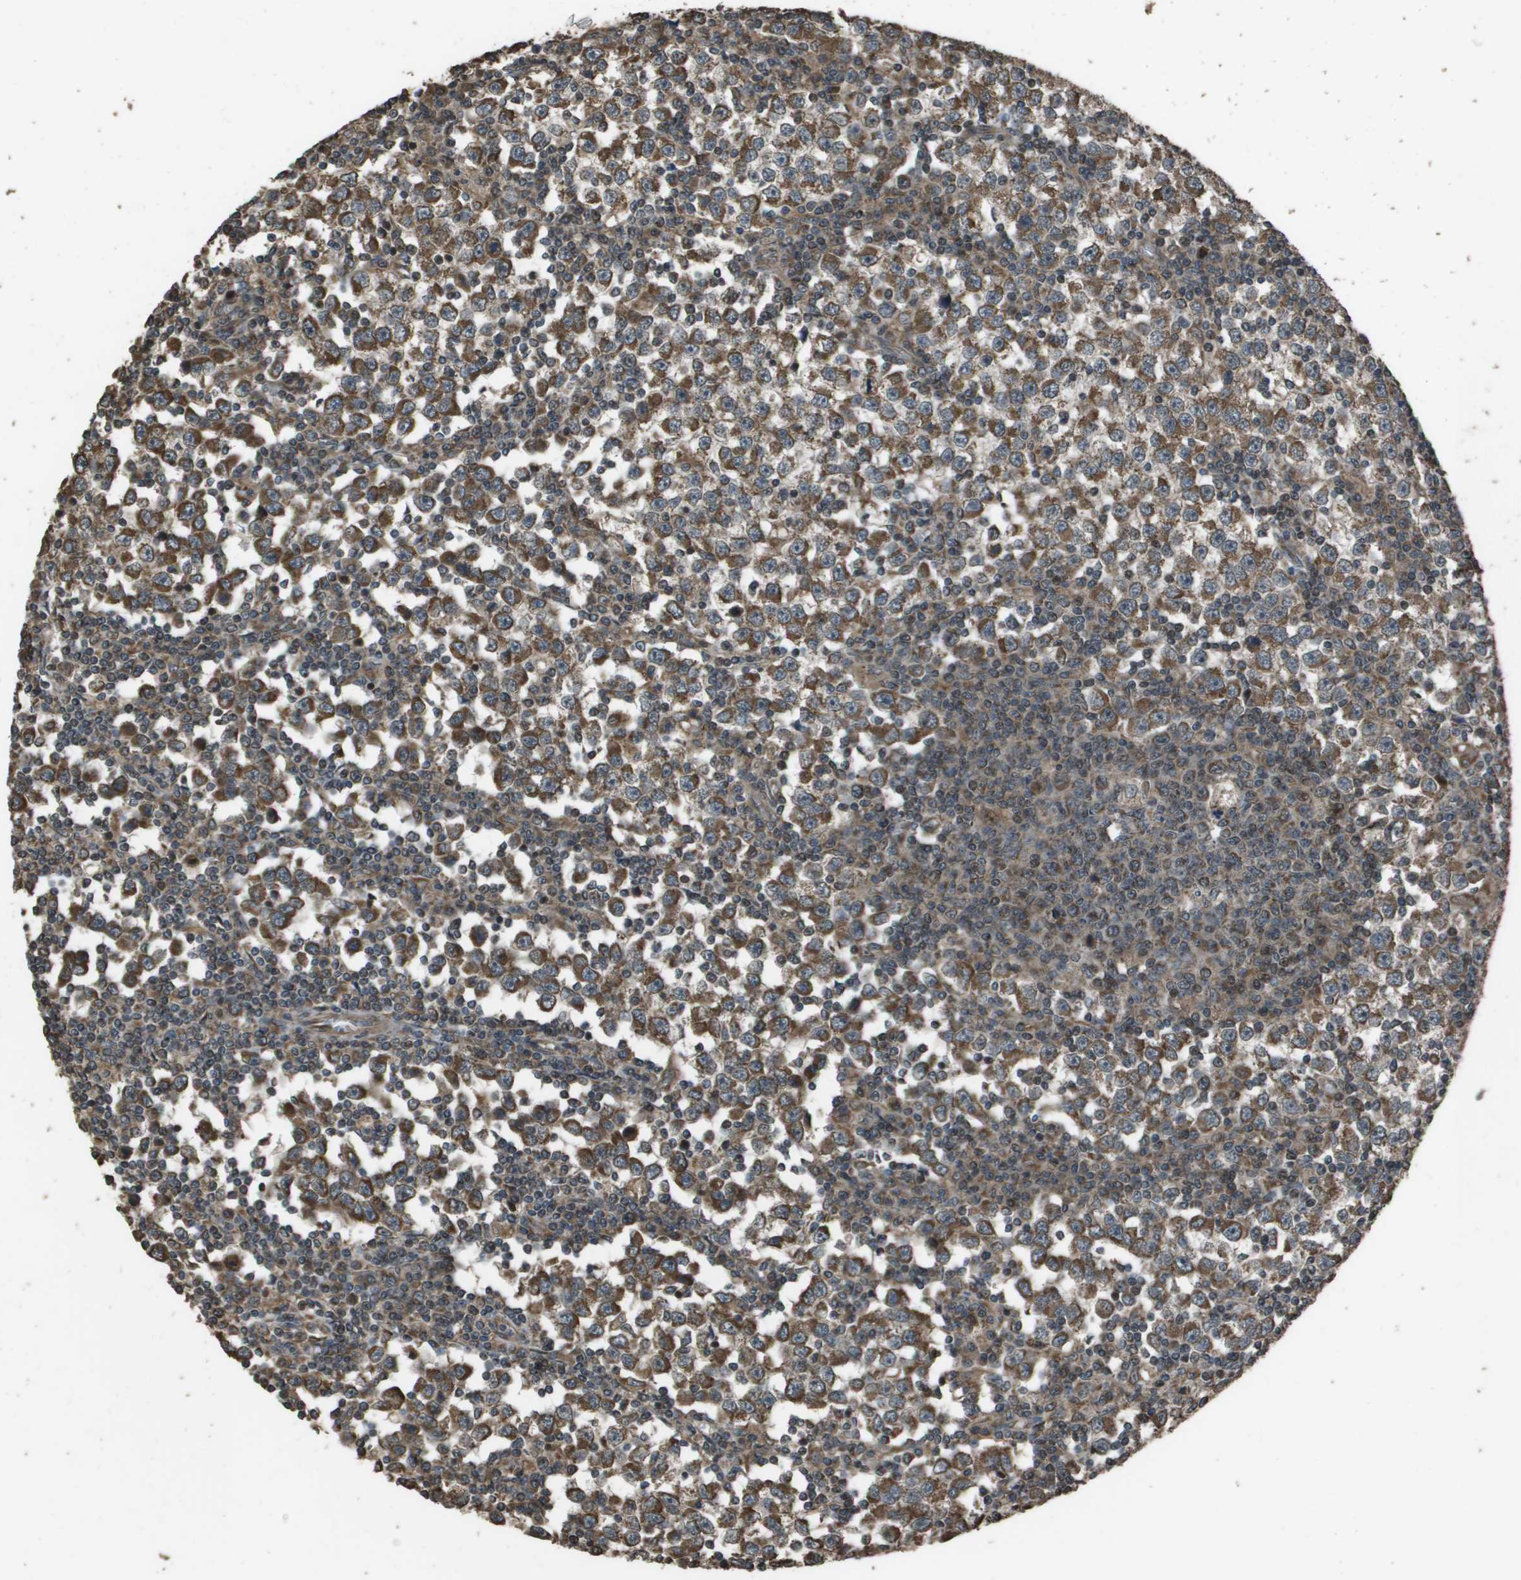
{"staining": {"intensity": "moderate", "quantity": ">75%", "location": "cytoplasmic/membranous"}, "tissue": "testis cancer", "cell_type": "Tumor cells", "image_type": "cancer", "snomed": [{"axis": "morphology", "description": "Seminoma, NOS"}, {"axis": "topography", "description": "Testis"}], "caption": "Testis cancer (seminoma) stained for a protein (brown) demonstrates moderate cytoplasmic/membranous positive positivity in approximately >75% of tumor cells.", "gene": "FIG4", "patient": {"sex": "male", "age": 65}}